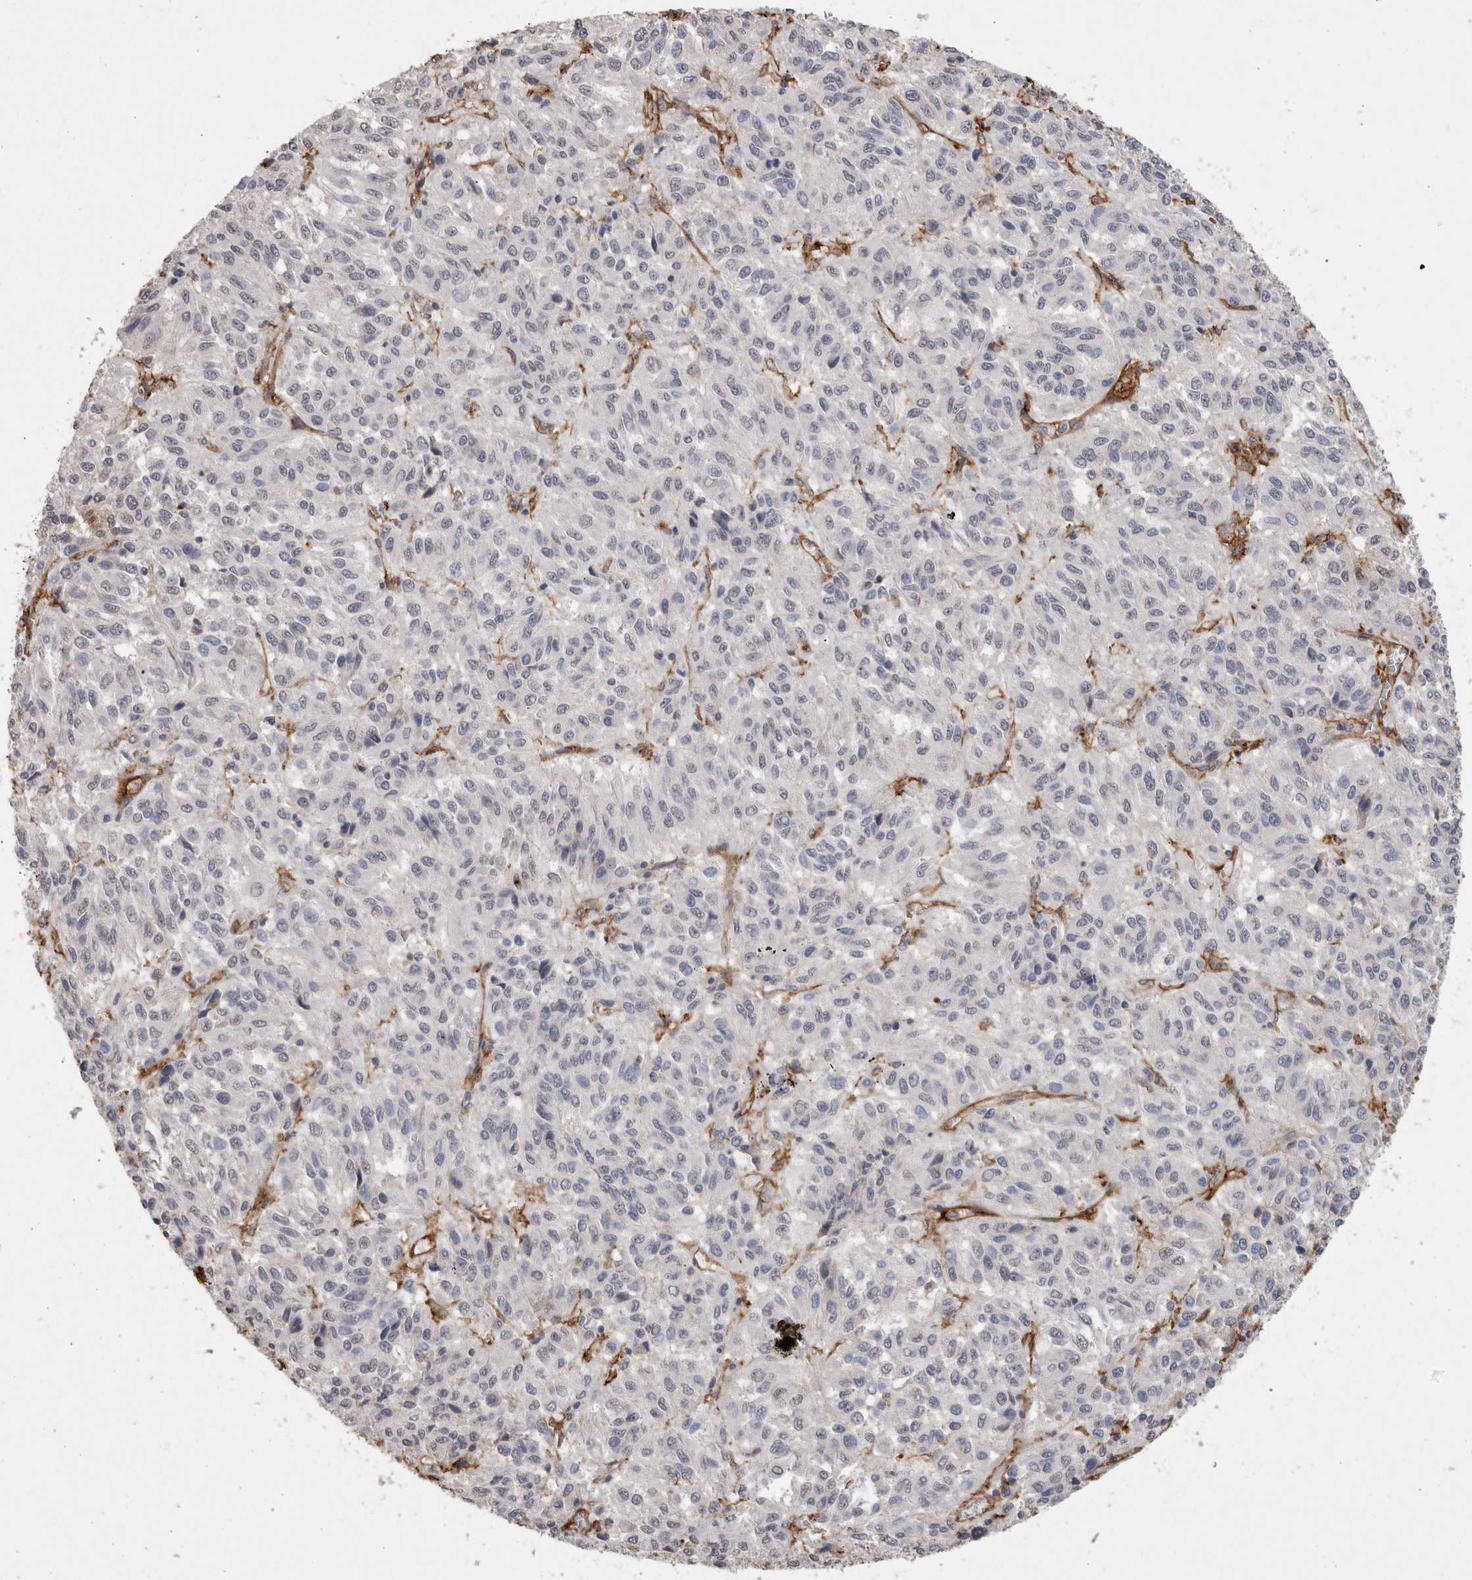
{"staining": {"intensity": "negative", "quantity": "none", "location": "none"}, "tissue": "melanoma", "cell_type": "Tumor cells", "image_type": "cancer", "snomed": [{"axis": "morphology", "description": "Malignant melanoma, Metastatic site"}, {"axis": "topography", "description": "Lung"}], "caption": "Tumor cells are negative for protein expression in human malignant melanoma (metastatic site).", "gene": "RECK", "patient": {"sex": "male", "age": 64}}